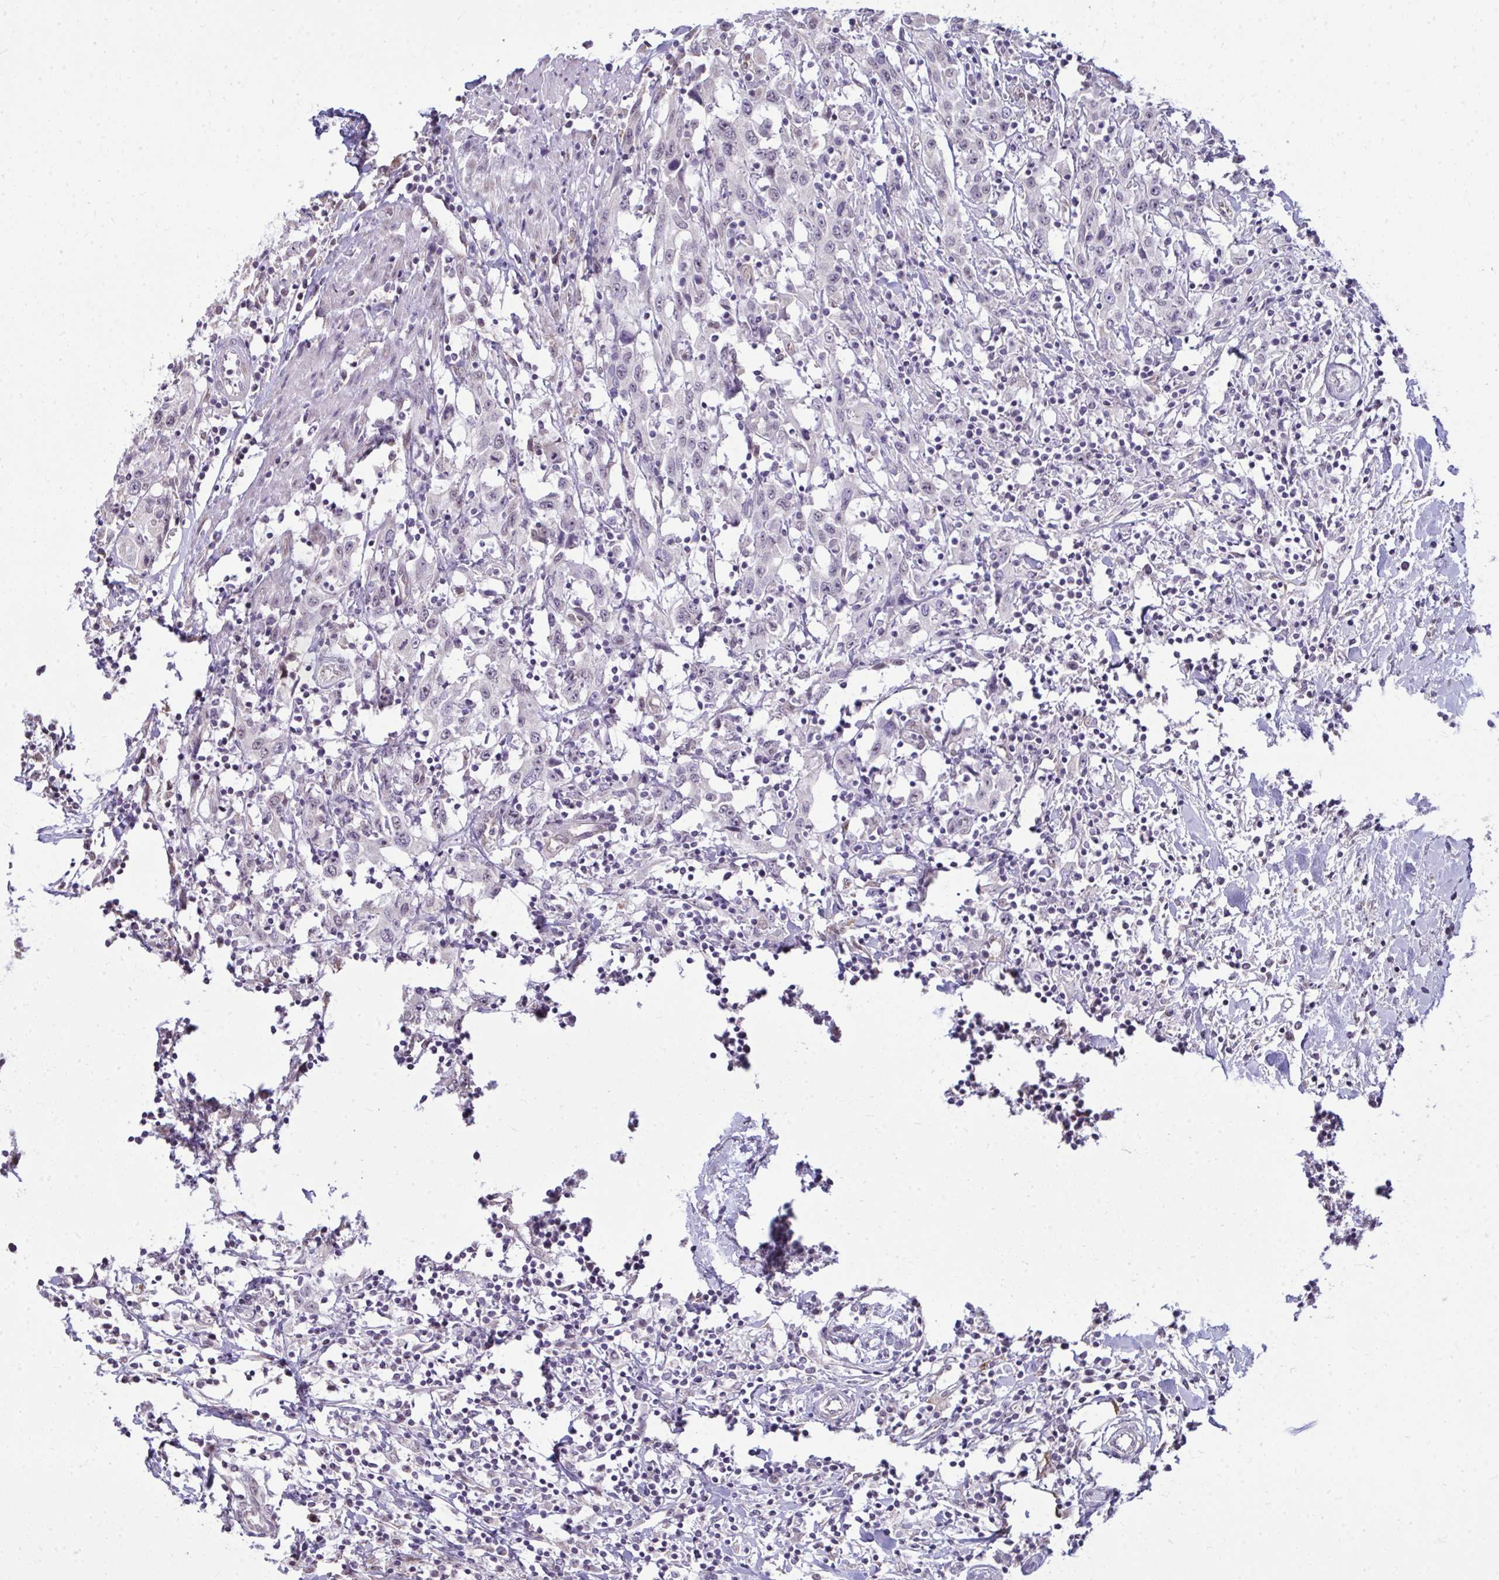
{"staining": {"intensity": "negative", "quantity": "none", "location": "none"}, "tissue": "urothelial cancer", "cell_type": "Tumor cells", "image_type": "cancer", "snomed": [{"axis": "morphology", "description": "Urothelial carcinoma, High grade"}, {"axis": "topography", "description": "Urinary bladder"}], "caption": "Immunohistochemistry (IHC) image of neoplastic tissue: human urothelial cancer stained with DAB (3,3'-diaminobenzidine) shows no significant protein staining in tumor cells. (Brightfield microscopy of DAB (3,3'-diaminobenzidine) immunohistochemistry (IHC) at high magnification).", "gene": "NPPA", "patient": {"sex": "male", "age": 61}}